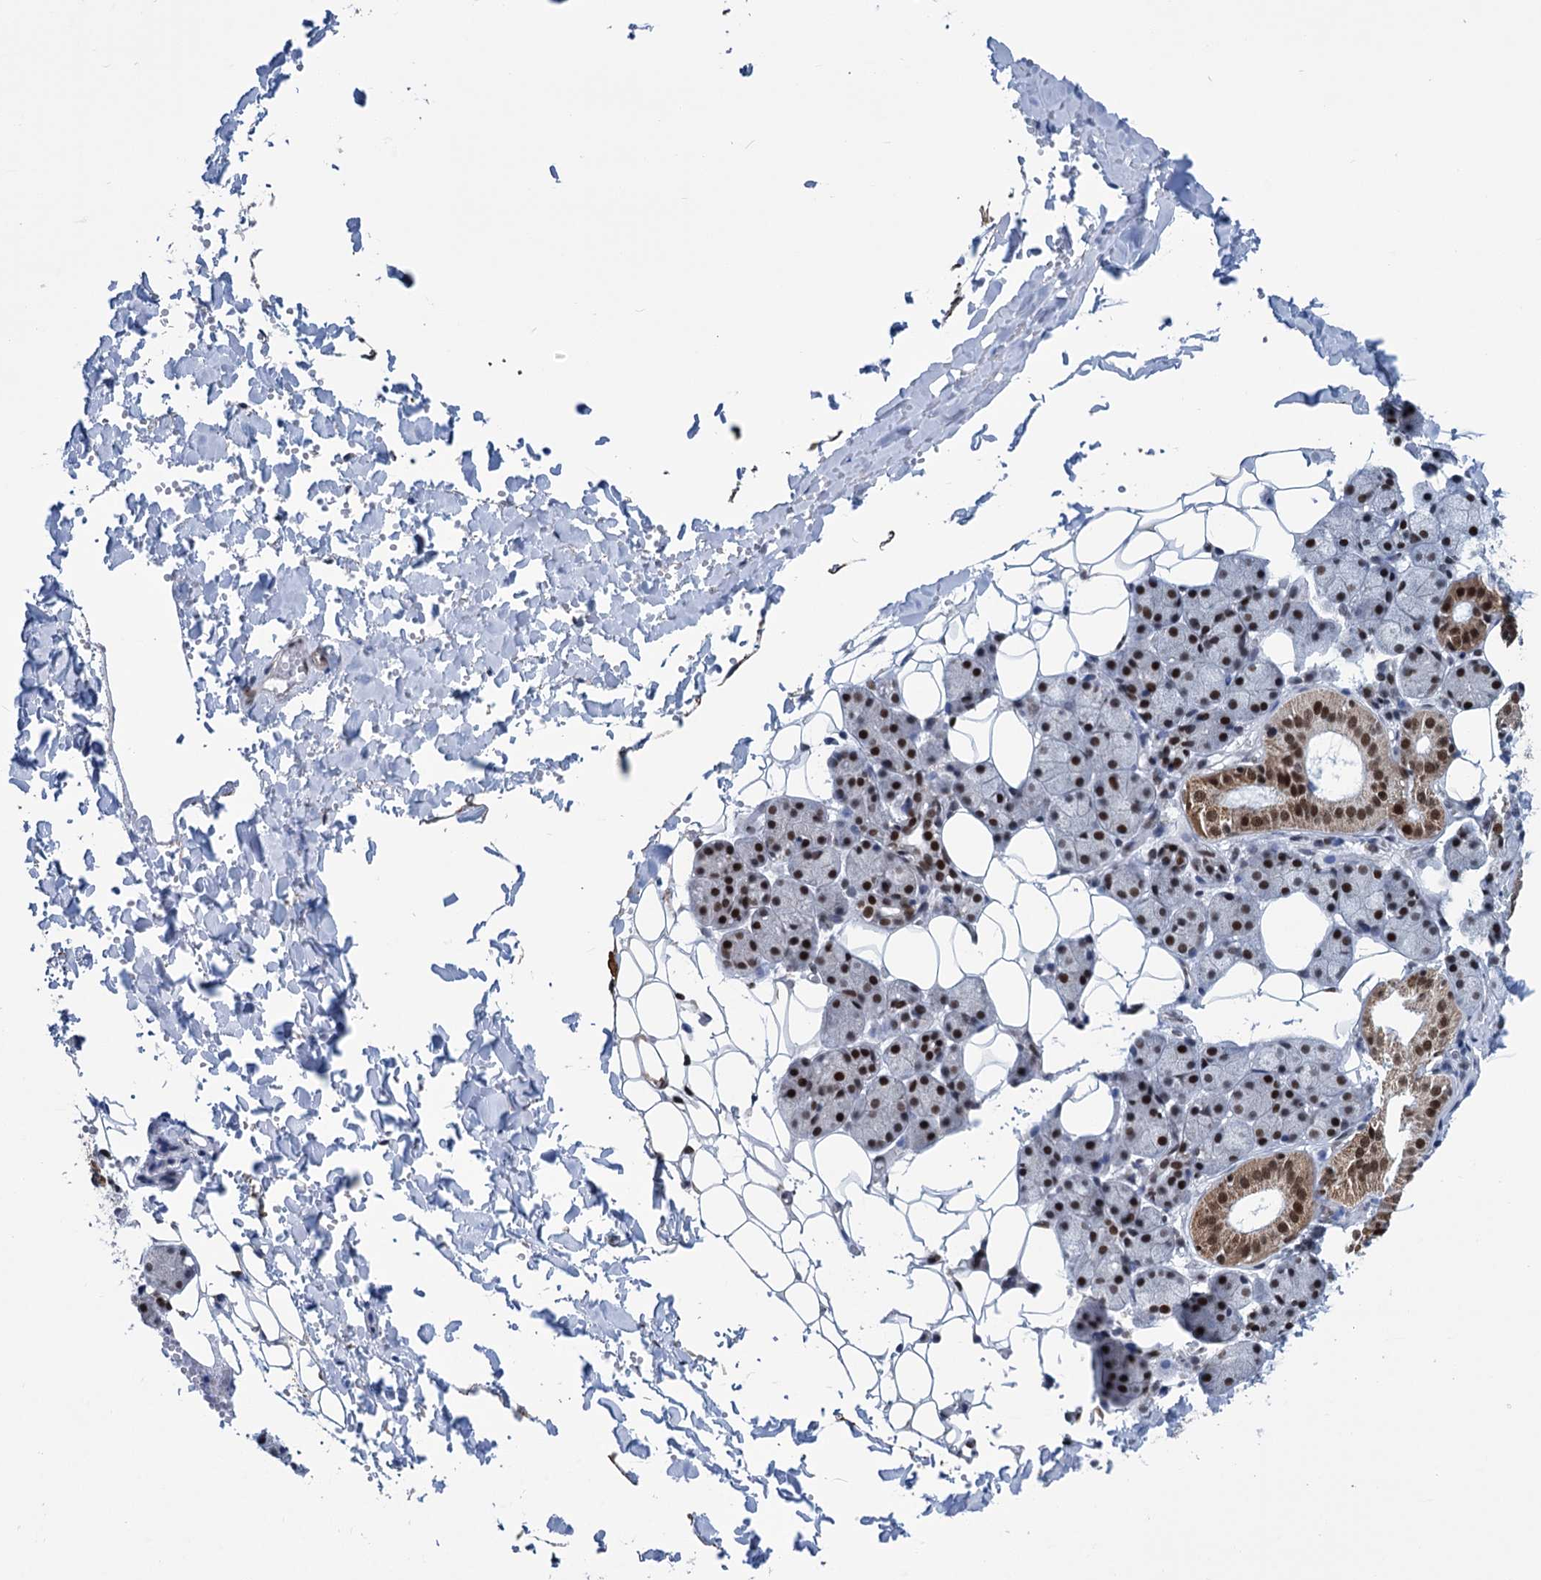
{"staining": {"intensity": "strong", "quantity": "25%-75%", "location": "cytoplasmic/membranous,nuclear"}, "tissue": "salivary gland", "cell_type": "Glandular cells", "image_type": "normal", "snomed": [{"axis": "morphology", "description": "Normal tissue, NOS"}, {"axis": "topography", "description": "Salivary gland"}], "caption": "A micrograph of human salivary gland stained for a protein shows strong cytoplasmic/membranous,nuclear brown staining in glandular cells. Nuclei are stained in blue.", "gene": "MORN3", "patient": {"sex": "female", "age": 33}}